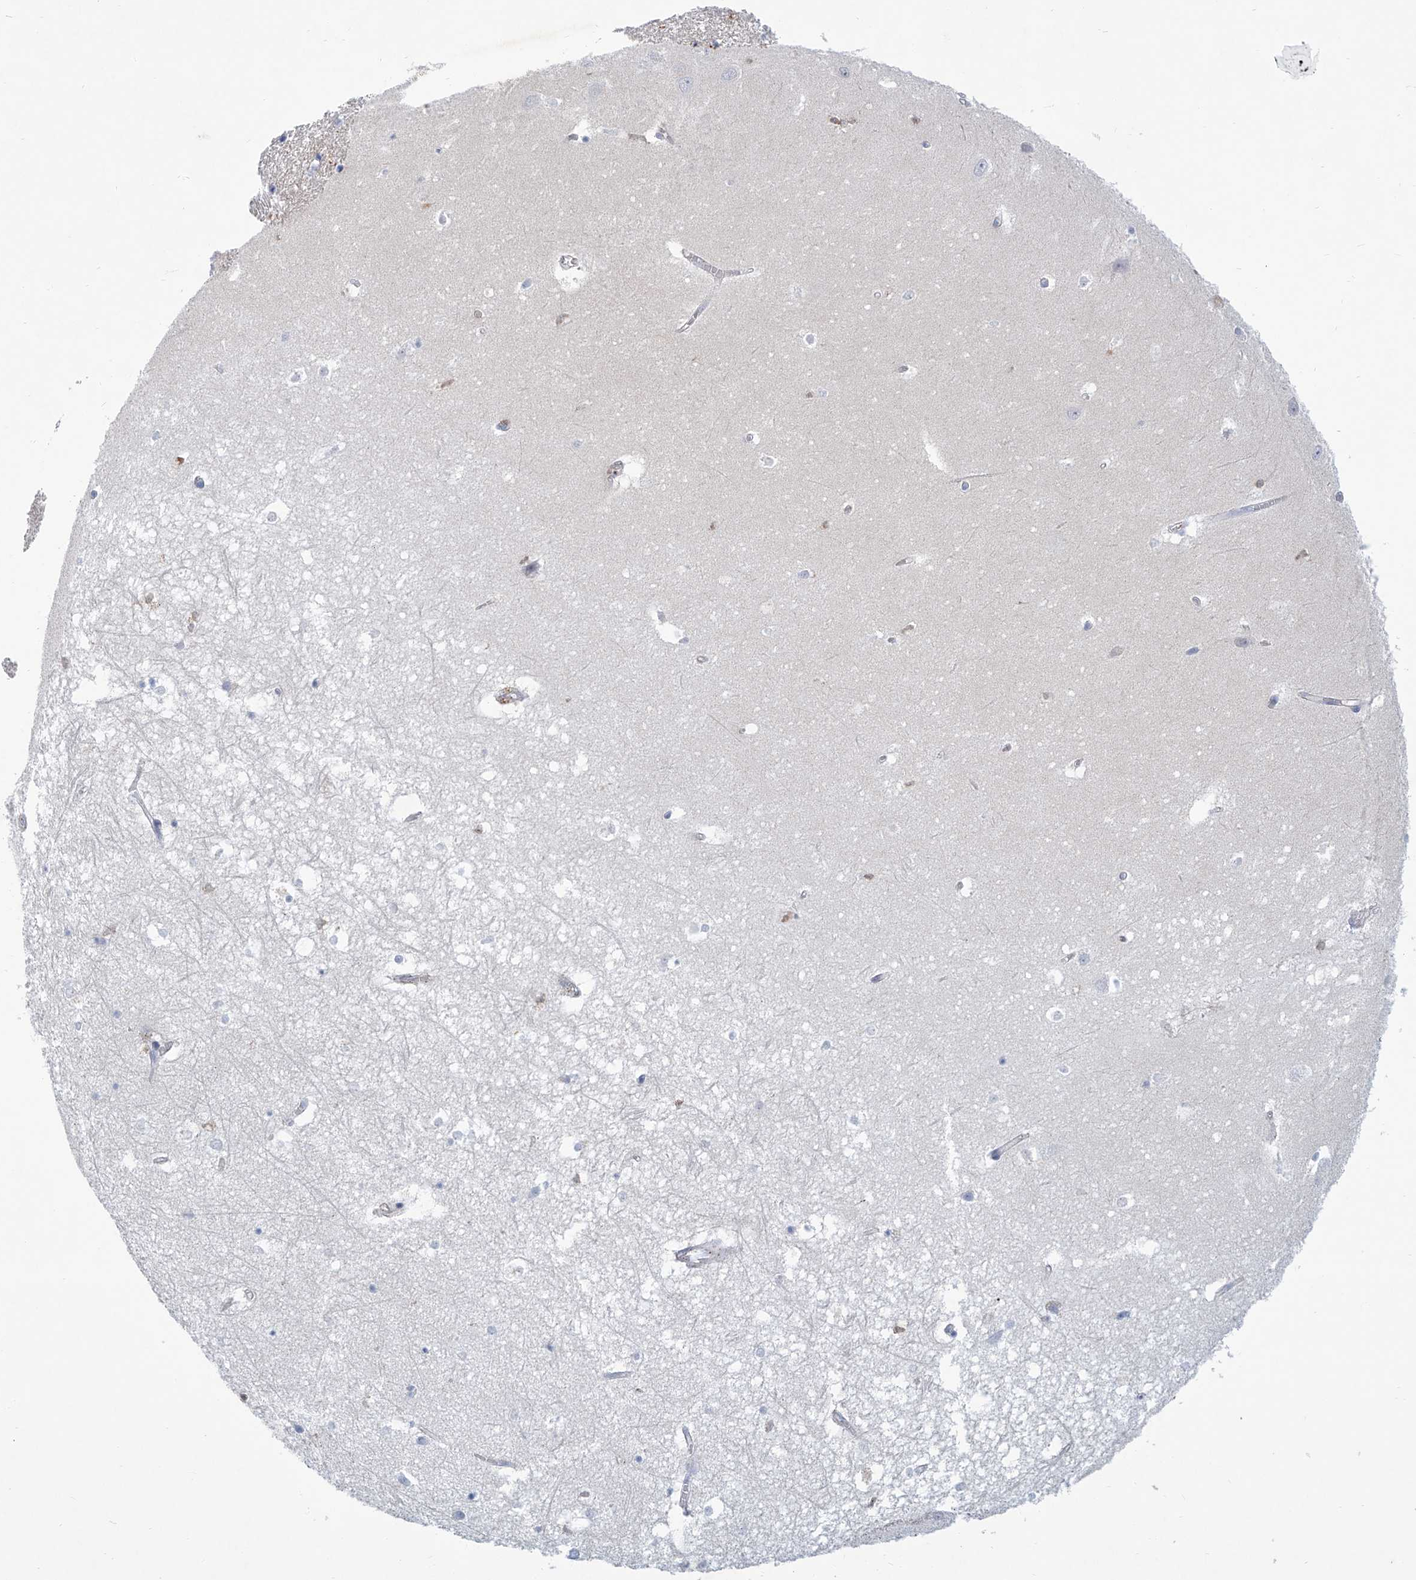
{"staining": {"intensity": "negative", "quantity": "none", "location": "none"}, "tissue": "hippocampus", "cell_type": "Glial cells", "image_type": "normal", "snomed": [{"axis": "morphology", "description": "Normal tissue, NOS"}, {"axis": "topography", "description": "Hippocampus"}], "caption": "IHC image of normal hippocampus: hippocampus stained with DAB demonstrates no significant protein expression in glial cells.", "gene": "TNN", "patient": {"sex": "female", "age": 64}}